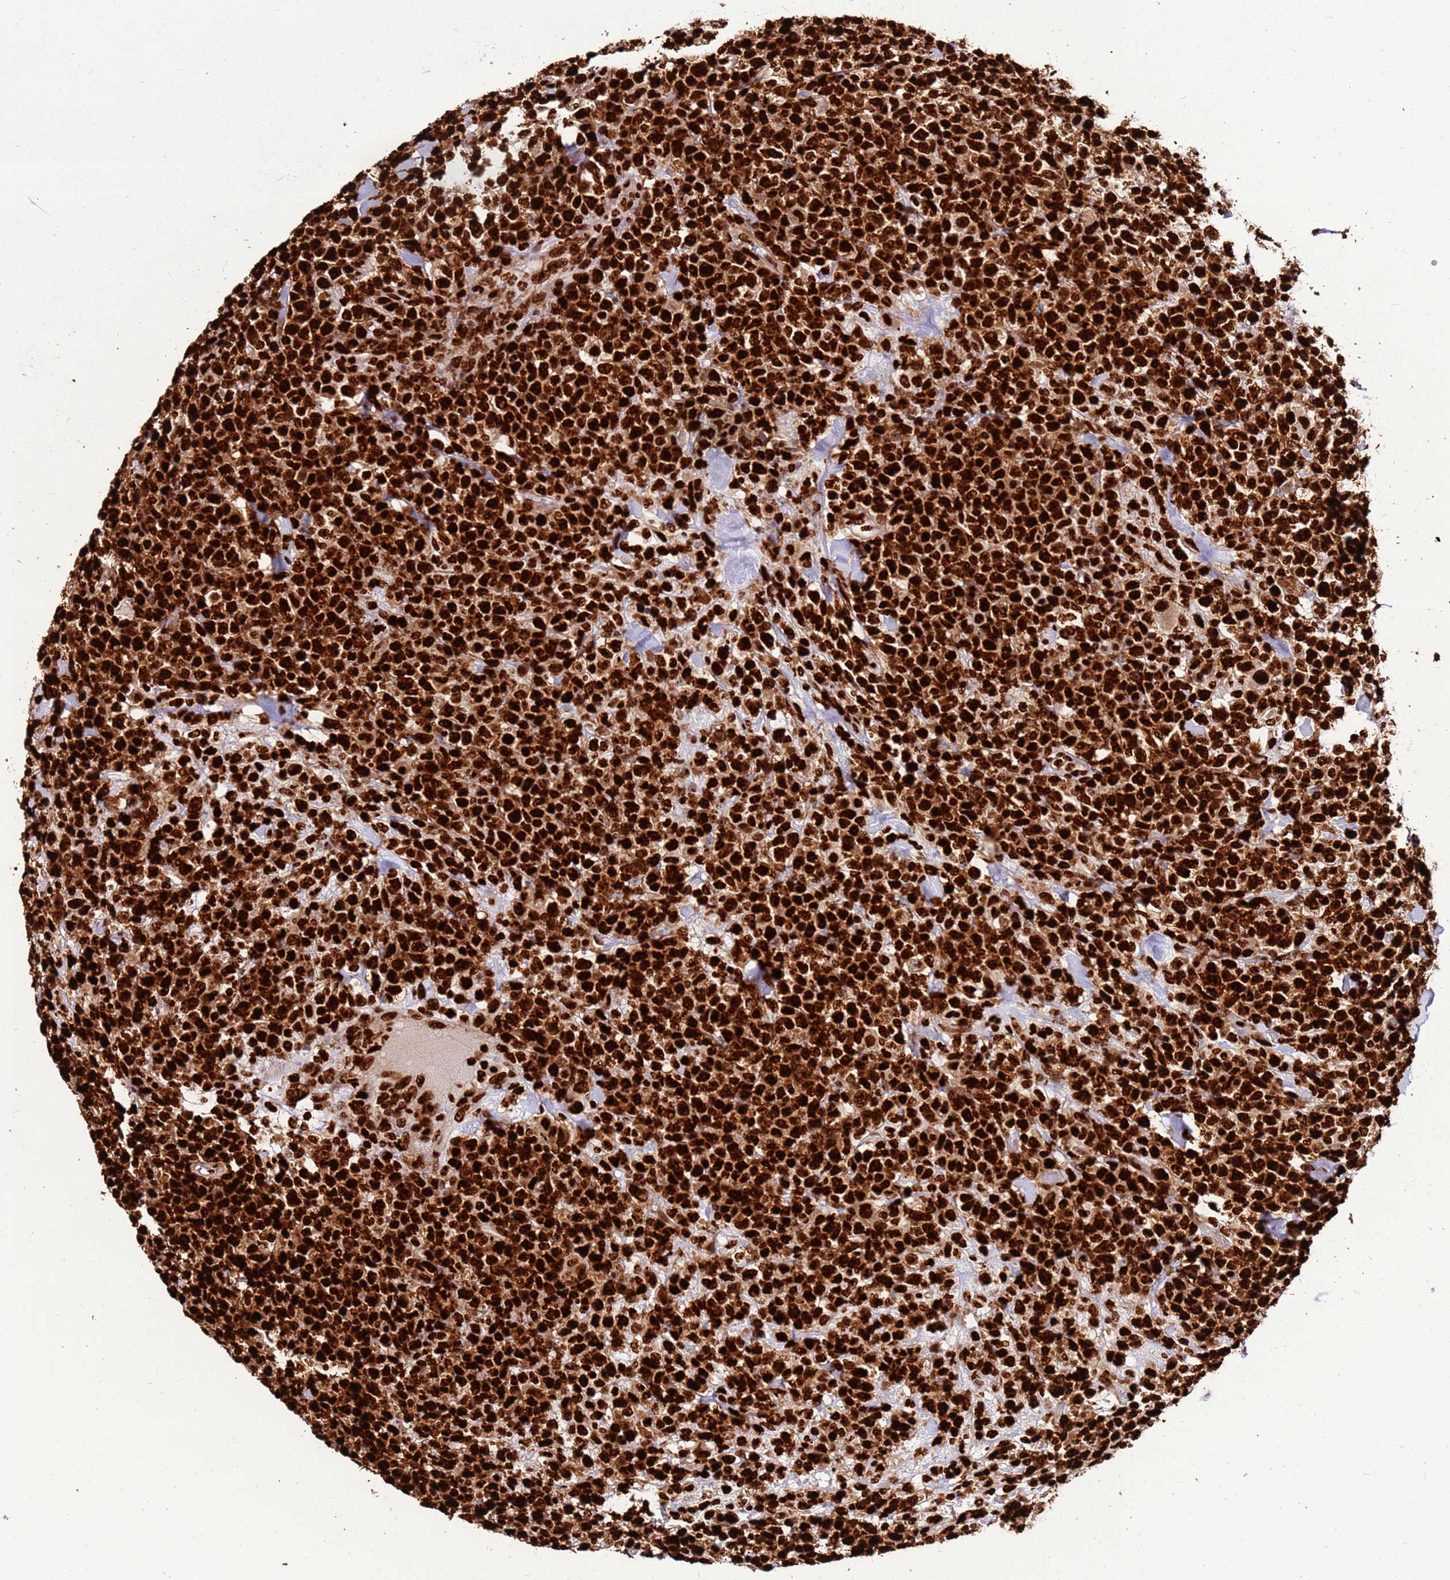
{"staining": {"intensity": "strong", "quantity": ">75%", "location": "nuclear"}, "tissue": "lymphoma", "cell_type": "Tumor cells", "image_type": "cancer", "snomed": [{"axis": "morphology", "description": "Malignant lymphoma, non-Hodgkin's type, High grade"}, {"axis": "topography", "description": "Colon"}], "caption": "The photomicrograph shows staining of lymphoma, revealing strong nuclear protein staining (brown color) within tumor cells. The staining is performed using DAB (3,3'-diaminobenzidine) brown chromogen to label protein expression. The nuclei are counter-stained blue using hematoxylin.", "gene": "HNRNPAB", "patient": {"sex": "female", "age": 53}}